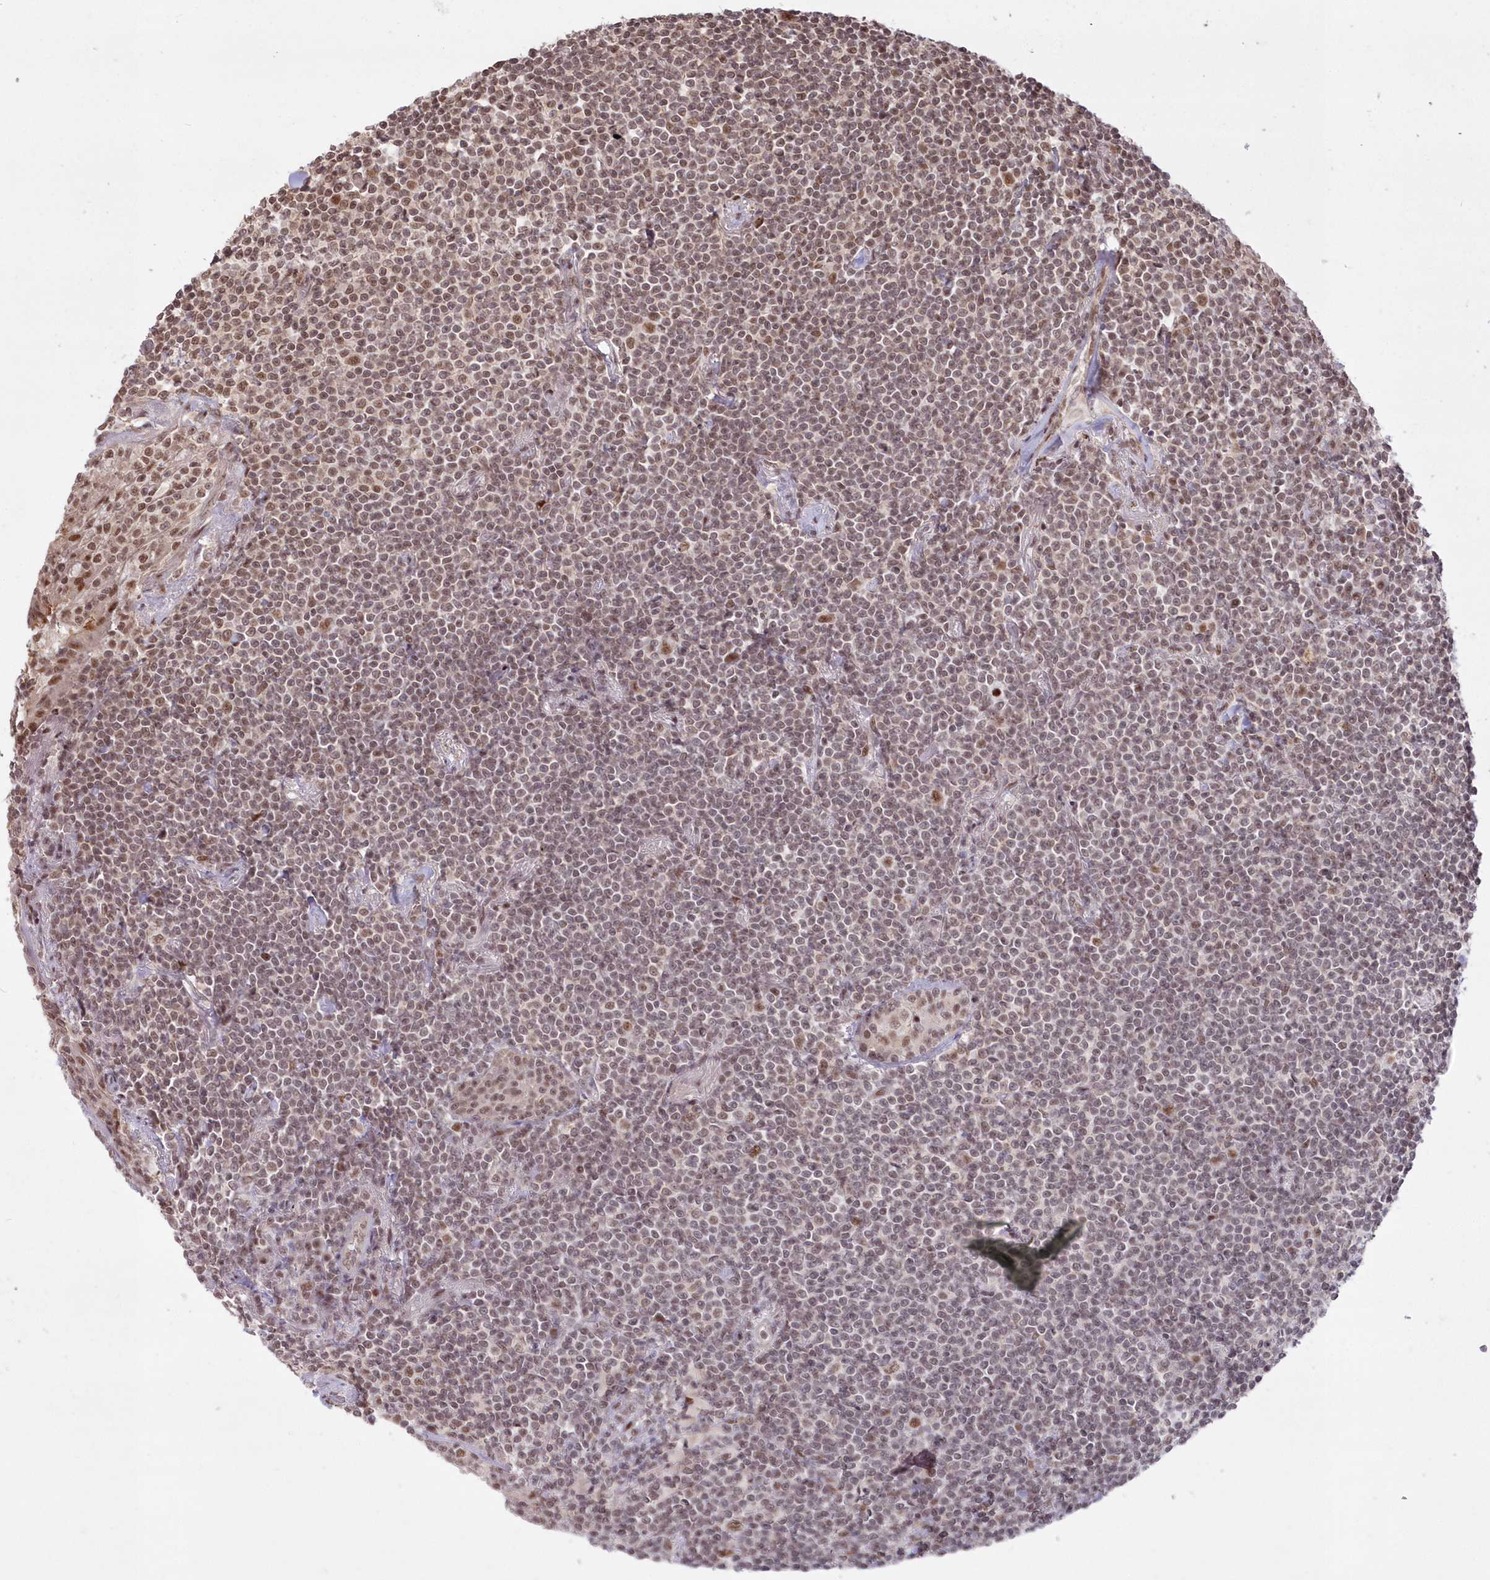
{"staining": {"intensity": "moderate", "quantity": "<25%", "location": "nuclear"}, "tissue": "lymphoma", "cell_type": "Tumor cells", "image_type": "cancer", "snomed": [{"axis": "morphology", "description": "Malignant lymphoma, non-Hodgkin's type, Low grade"}, {"axis": "topography", "description": "Lung"}], "caption": "Moderate nuclear staining for a protein is present in about <25% of tumor cells of malignant lymphoma, non-Hodgkin's type (low-grade) using IHC.", "gene": "WBP1L", "patient": {"sex": "female", "age": 71}}